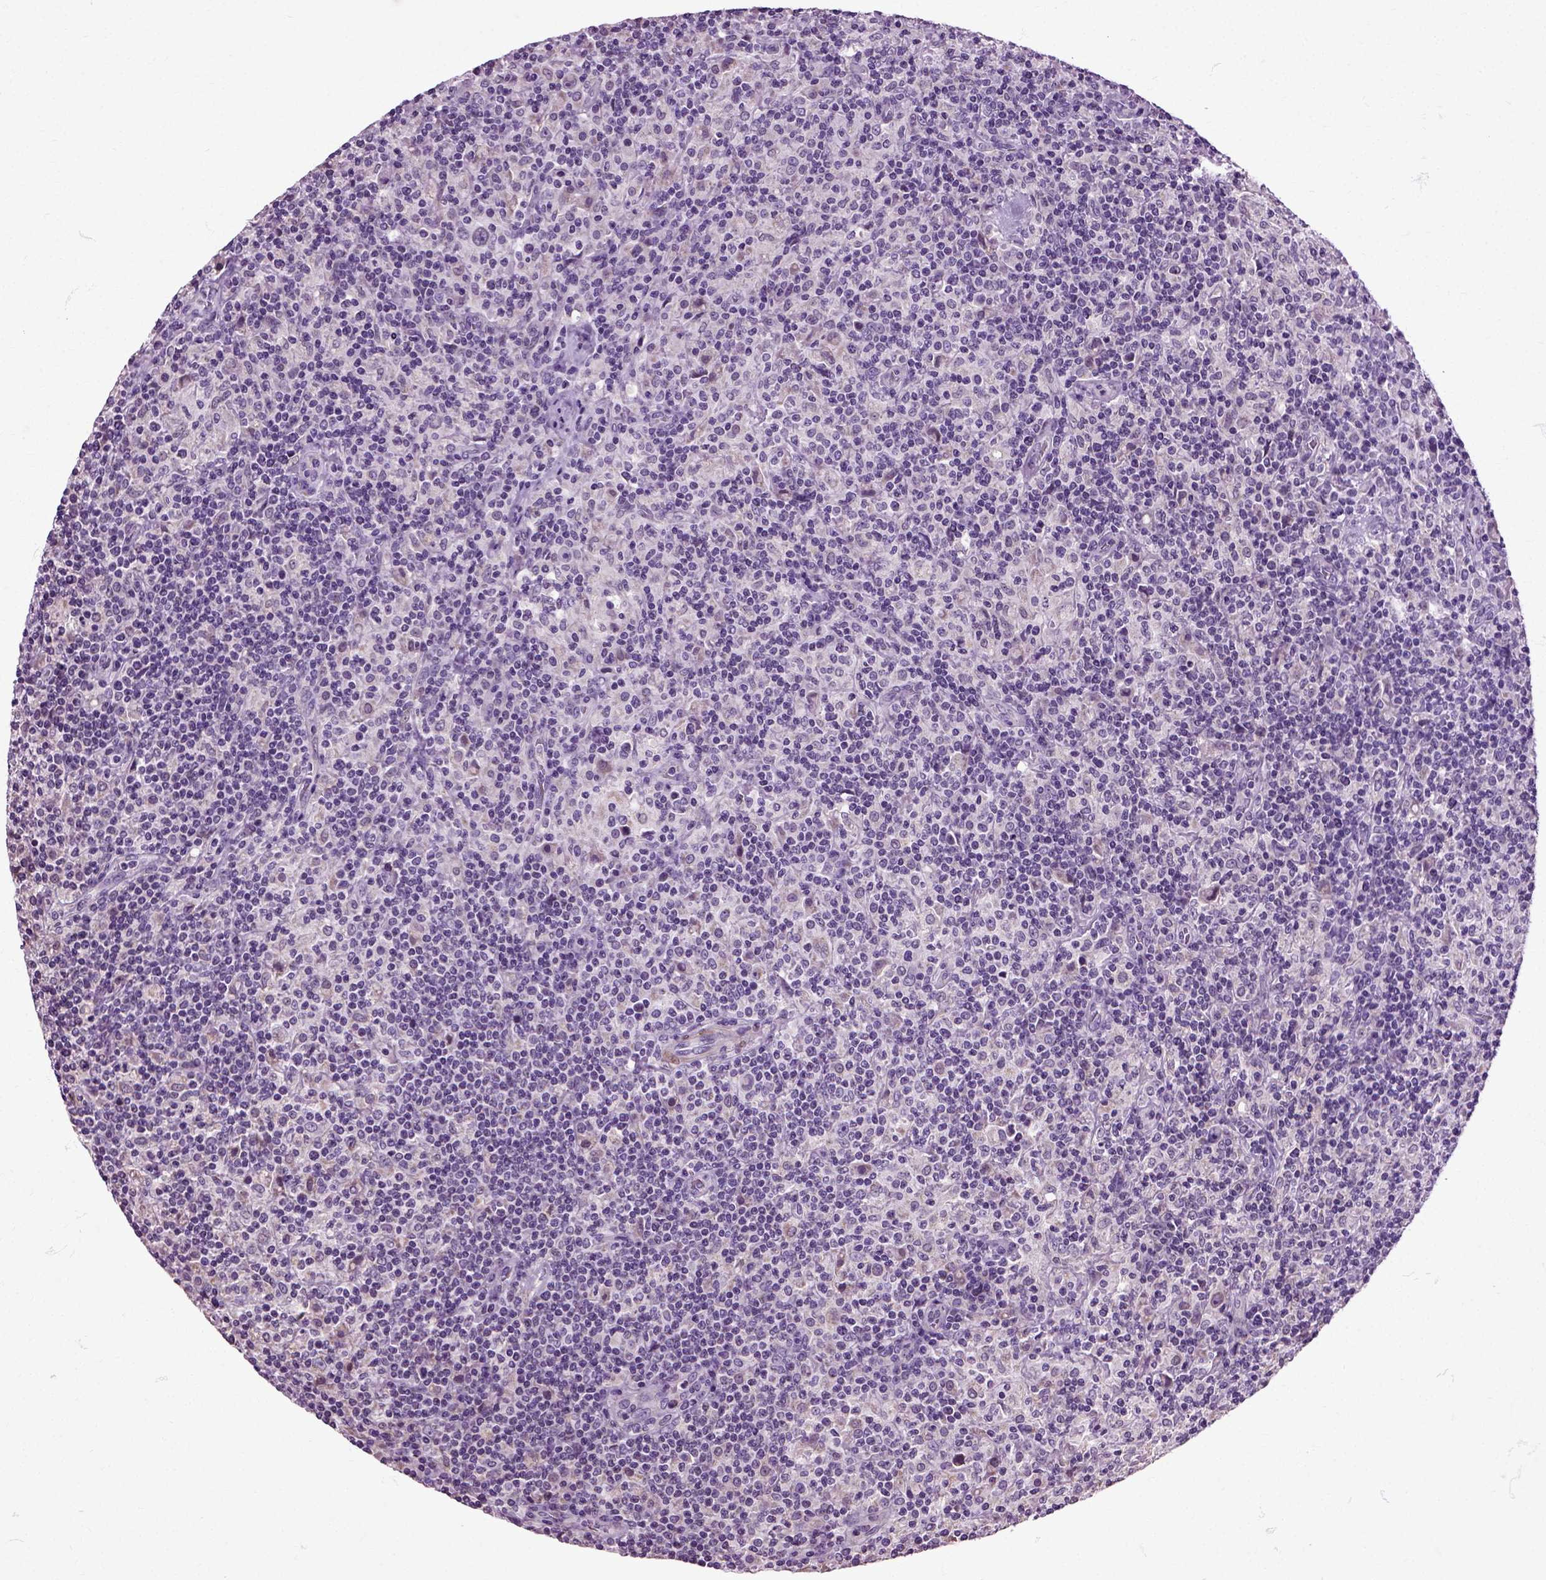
{"staining": {"intensity": "negative", "quantity": "none", "location": "none"}, "tissue": "lymphoma", "cell_type": "Tumor cells", "image_type": "cancer", "snomed": [{"axis": "morphology", "description": "Hodgkin's disease, NOS"}, {"axis": "topography", "description": "Lymph node"}], "caption": "Hodgkin's disease stained for a protein using immunohistochemistry reveals no positivity tumor cells.", "gene": "HSPA2", "patient": {"sex": "male", "age": 70}}